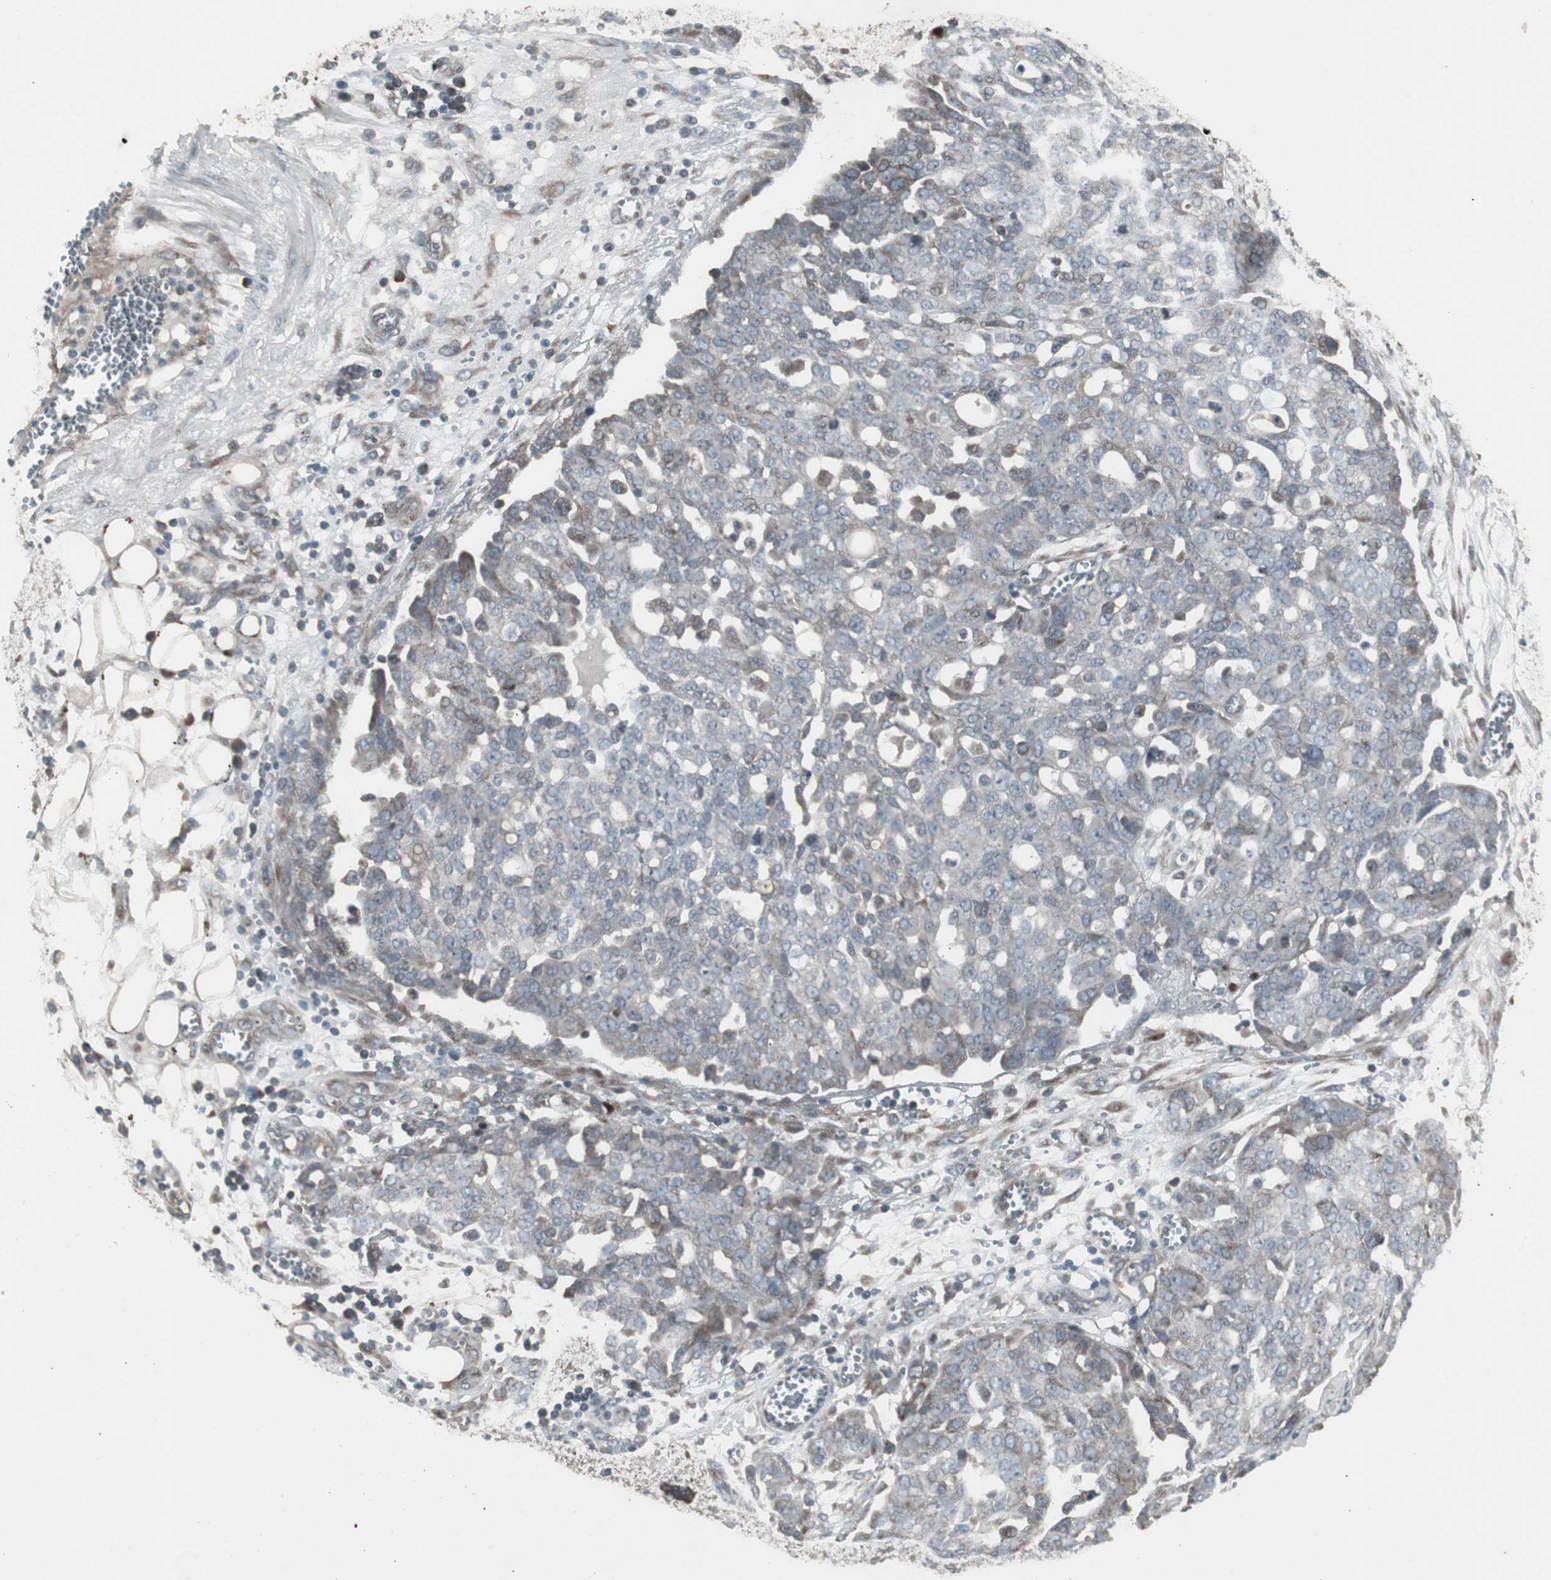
{"staining": {"intensity": "negative", "quantity": "none", "location": "none"}, "tissue": "ovarian cancer", "cell_type": "Tumor cells", "image_type": "cancer", "snomed": [{"axis": "morphology", "description": "Cystadenocarcinoma, serous, NOS"}, {"axis": "topography", "description": "Soft tissue"}, {"axis": "topography", "description": "Ovary"}], "caption": "Micrograph shows no protein staining in tumor cells of ovarian cancer tissue.", "gene": "SSTR2", "patient": {"sex": "female", "age": 57}}